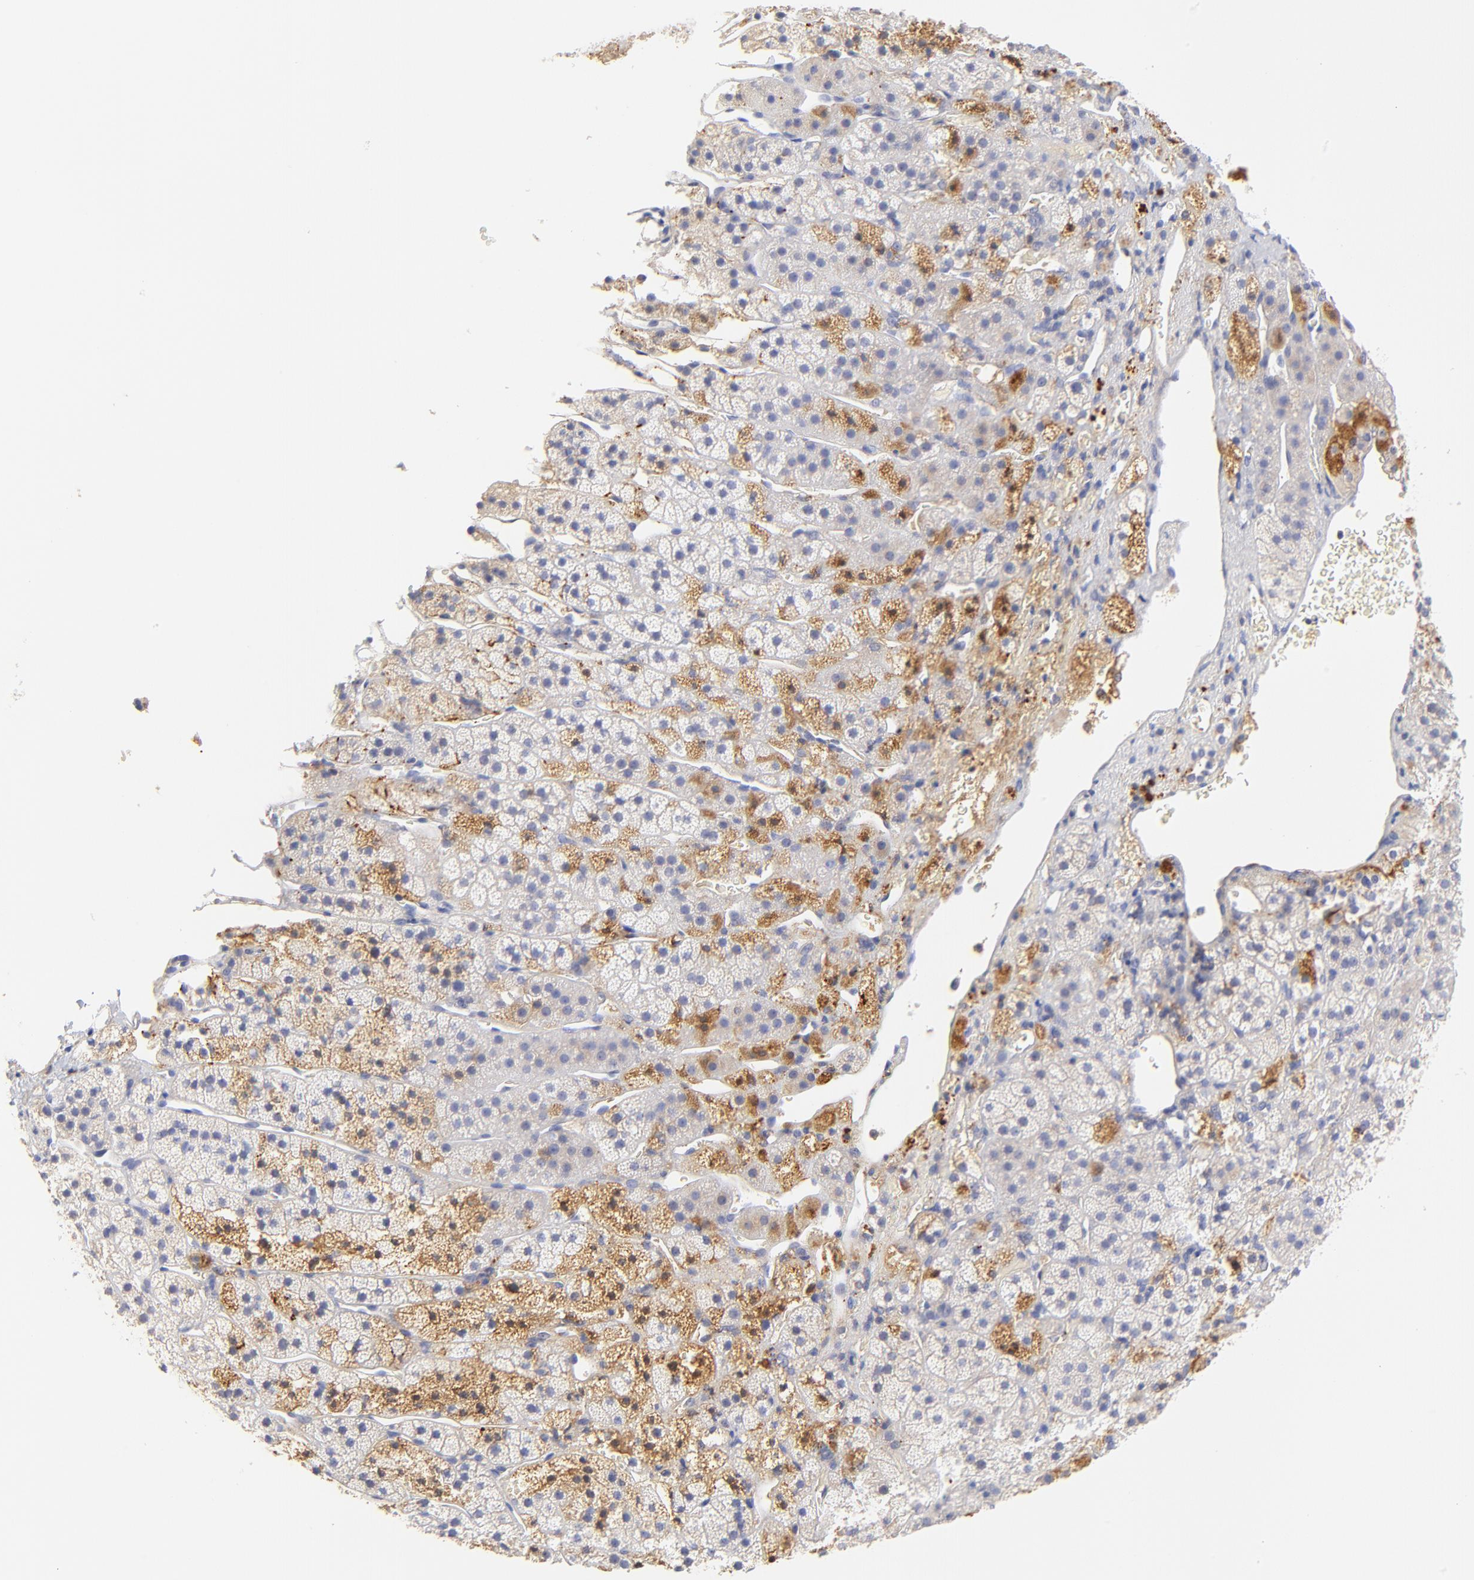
{"staining": {"intensity": "moderate", "quantity": "<25%", "location": "cytoplasmic/membranous"}, "tissue": "adrenal gland", "cell_type": "Glandular cells", "image_type": "normal", "snomed": [{"axis": "morphology", "description": "Normal tissue, NOS"}, {"axis": "topography", "description": "Adrenal gland"}], "caption": "This histopathology image shows immunohistochemistry (IHC) staining of unremarkable adrenal gland, with low moderate cytoplasmic/membranous staining in approximately <25% of glandular cells.", "gene": "MDGA2", "patient": {"sex": "female", "age": 44}}